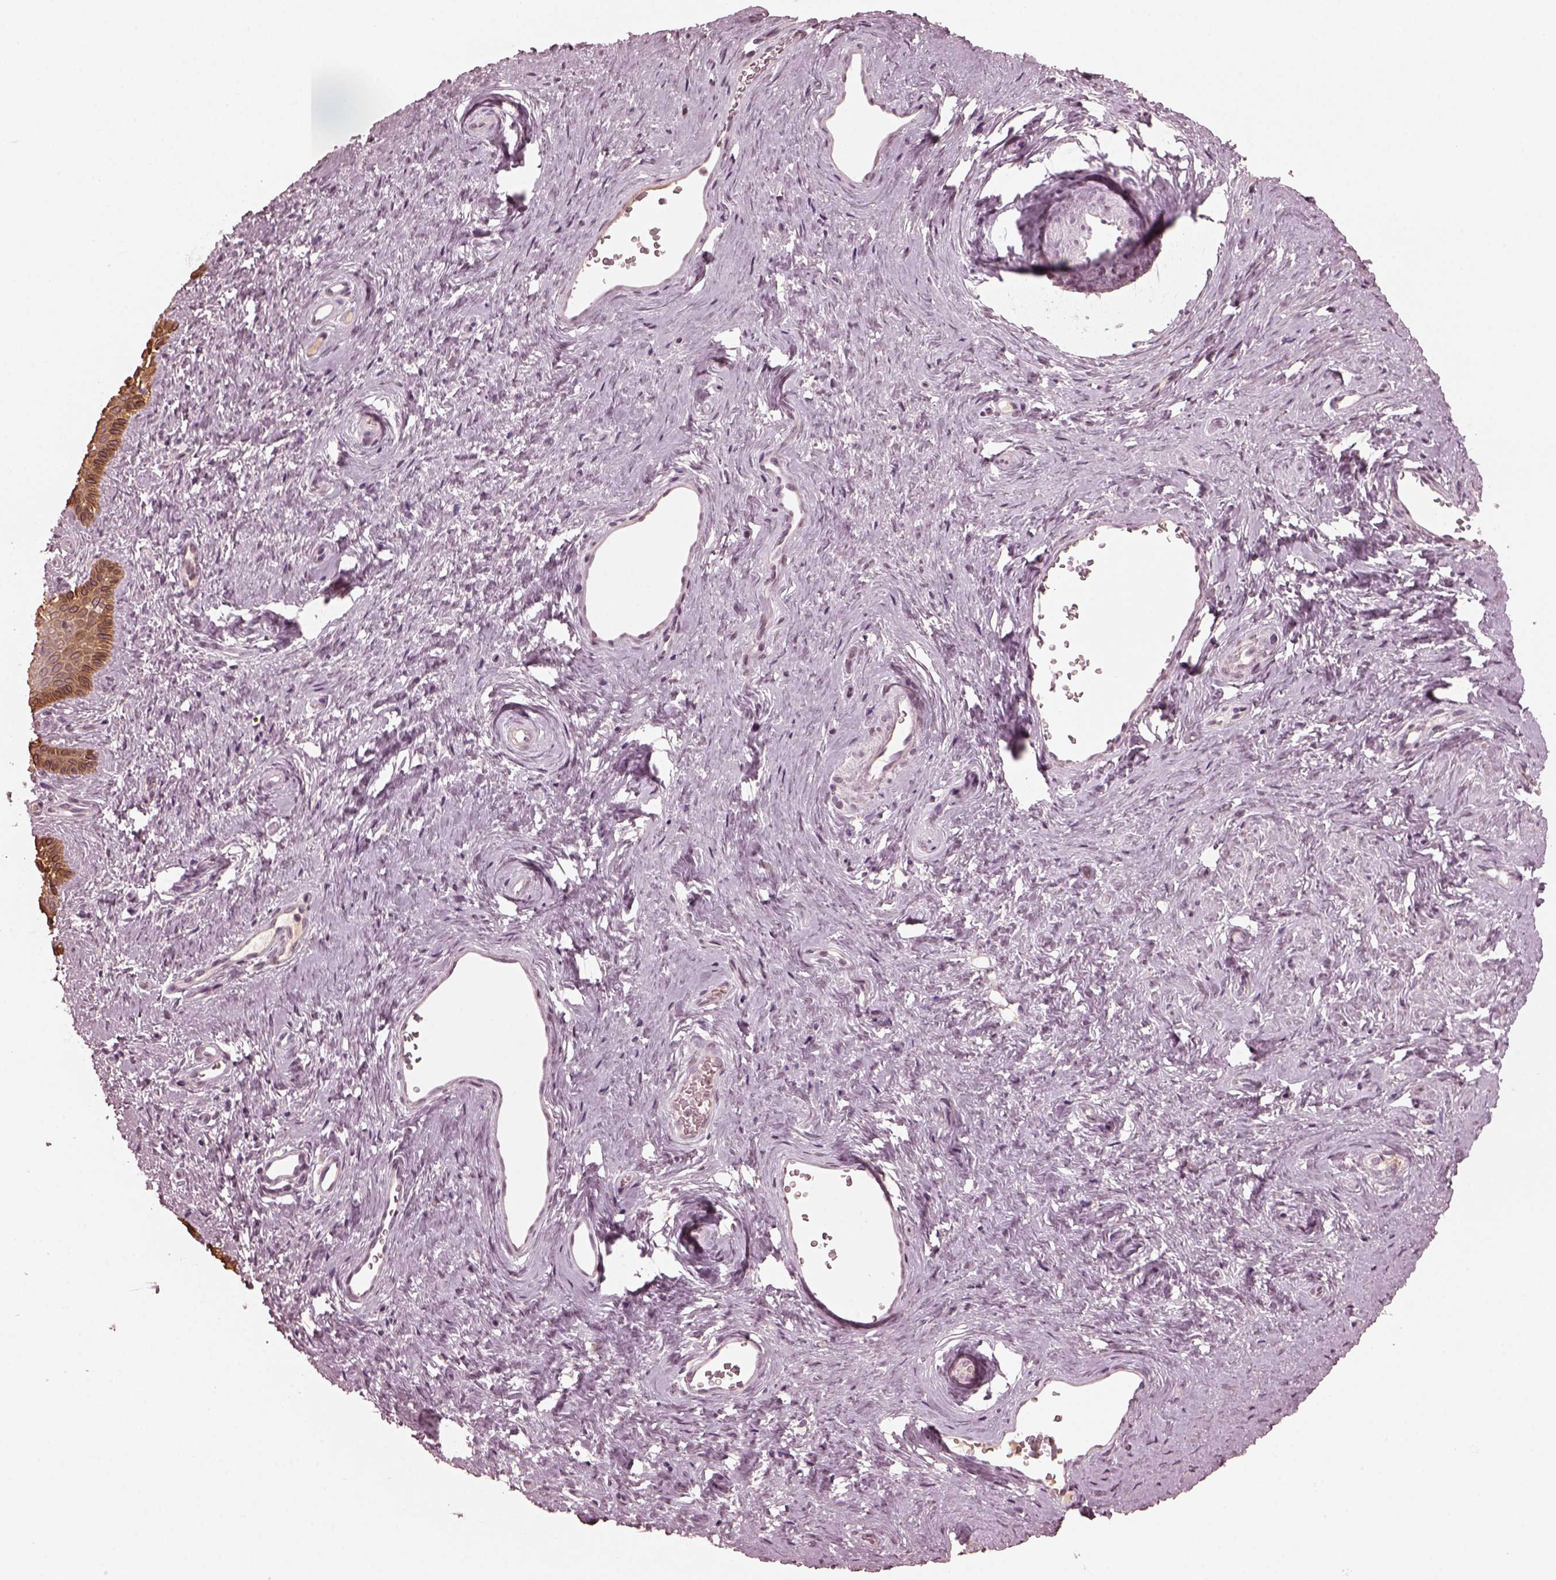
{"staining": {"intensity": "strong", "quantity": "<25%", "location": "cytoplasmic/membranous"}, "tissue": "vagina", "cell_type": "Squamous epithelial cells", "image_type": "normal", "snomed": [{"axis": "morphology", "description": "Normal tissue, NOS"}, {"axis": "topography", "description": "Vagina"}], "caption": "A photomicrograph of vagina stained for a protein shows strong cytoplasmic/membranous brown staining in squamous epithelial cells.", "gene": "KRT79", "patient": {"sex": "female", "age": 45}}